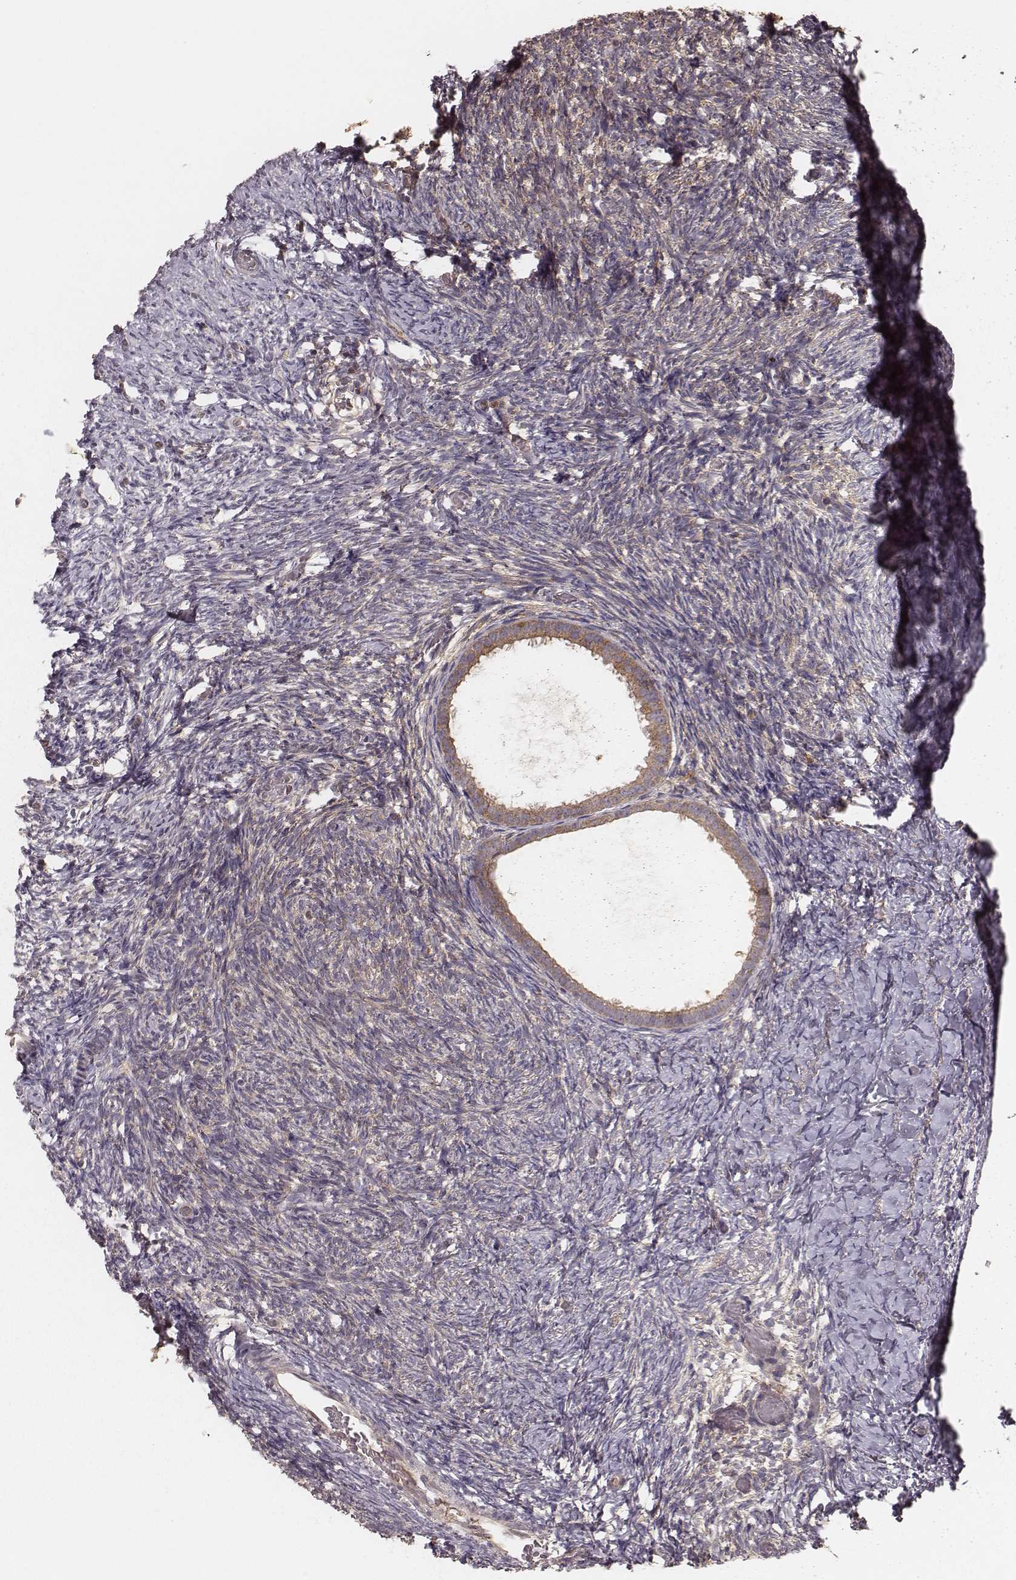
{"staining": {"intensity": "strong", "quantity": ">75%", "location": "cytoplasmic/membranous"}, "tissue": "ovary", "cell_type": "Follicle cells", "image_type": "normal", "snomed": [{"axis": "morphology", "description": "Normal tissue, NOS"}, {"axis": "topography", "description": "Ovary"}], "caption": "This is an image of IHC staining of normal ovary, which shows strong expression in the cytoplasmic/membranous of follicle cells.", "gene": "CARS1", "patient": {"sex": "female", "age": 39}}